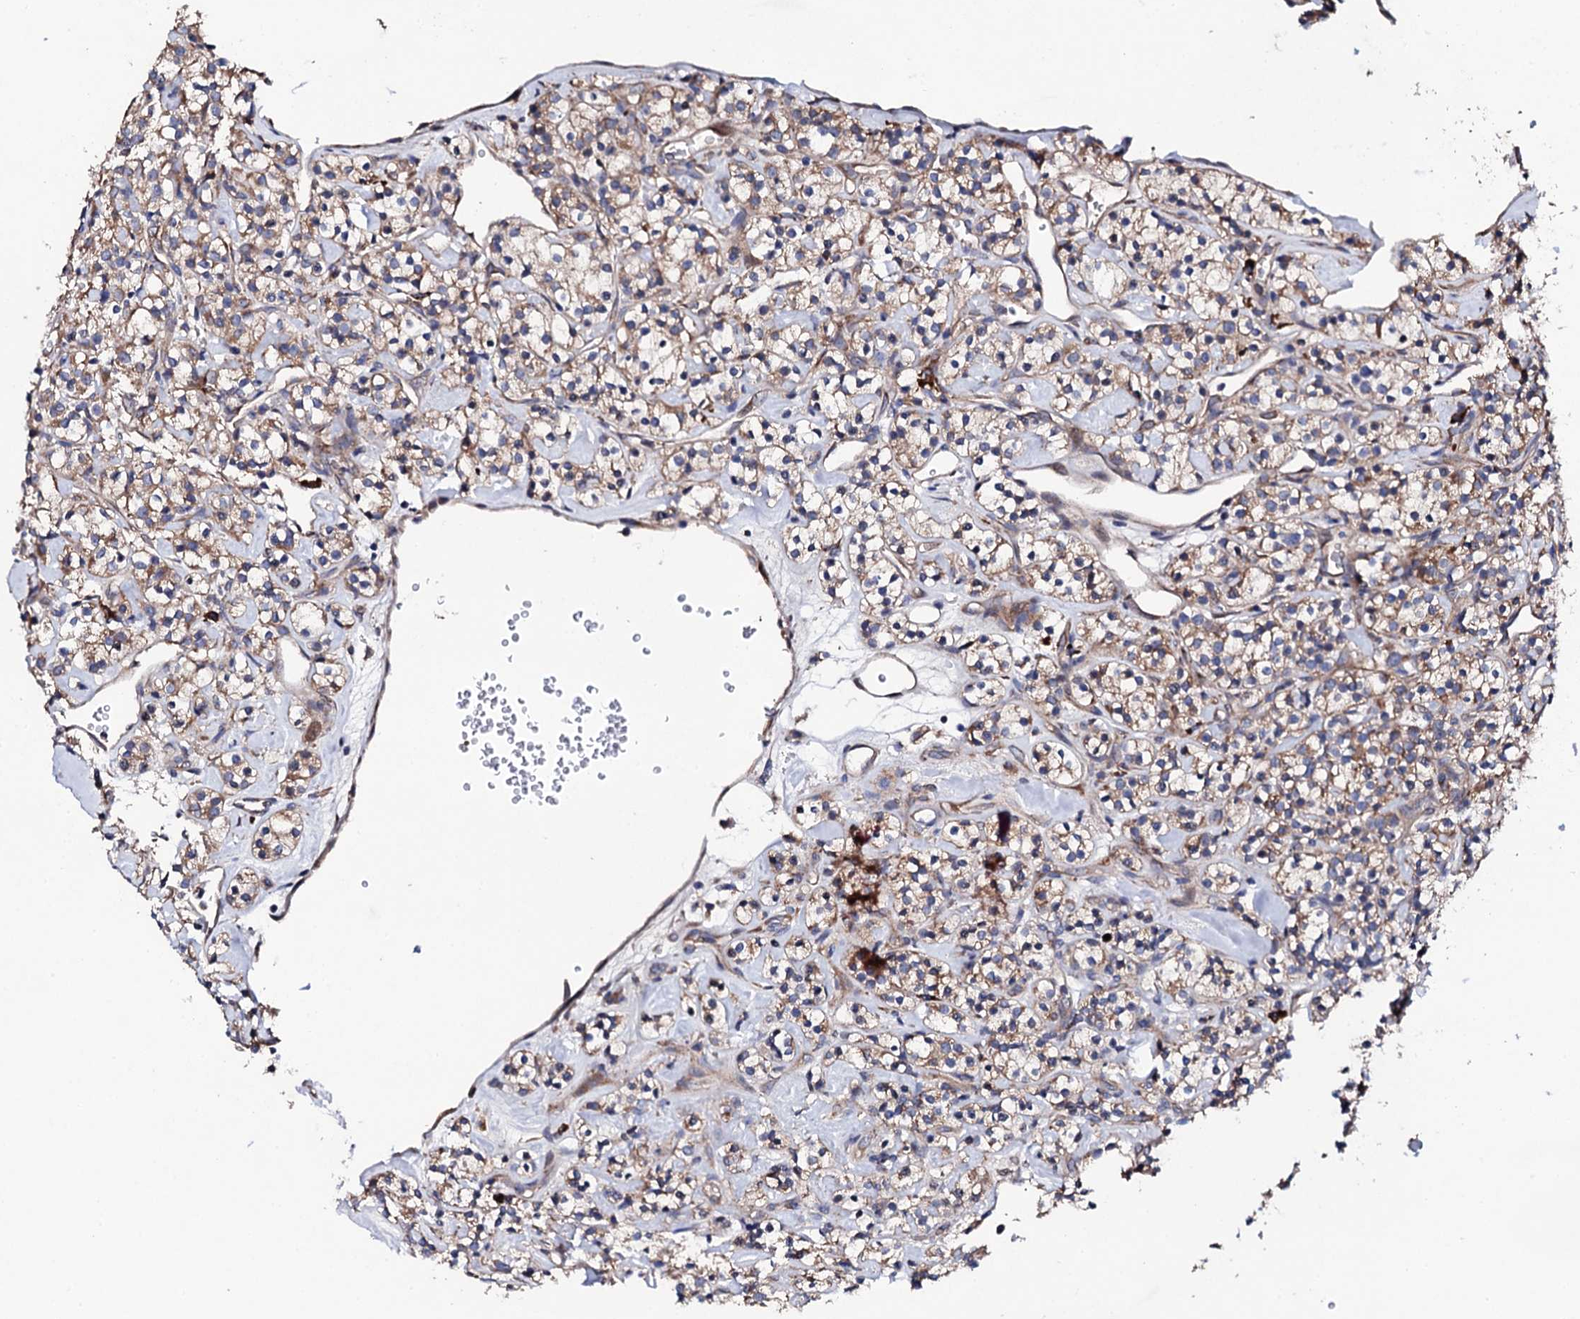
{"staining": {"intensity": "moderate", "quantity": ">75%", "location": "cytoplasmic/membranous"}, "tissue": "renal cancer", "cell_type": "Tumor cells", "image_type": "cancer", "snomed": [{"axis": "morphology", "description": "Adenocarcinoma, NOS"}, {"axis": "topography", "description": "Kidney"}], "caption": "Immunohistochemical staining of renal cancer reveals medium levels of moderate cytoplasmic/membranous staining in approximately >75% of tumor cells.", "gene": "LIPT2", "patient": {"sex": "male", "age": 77}}